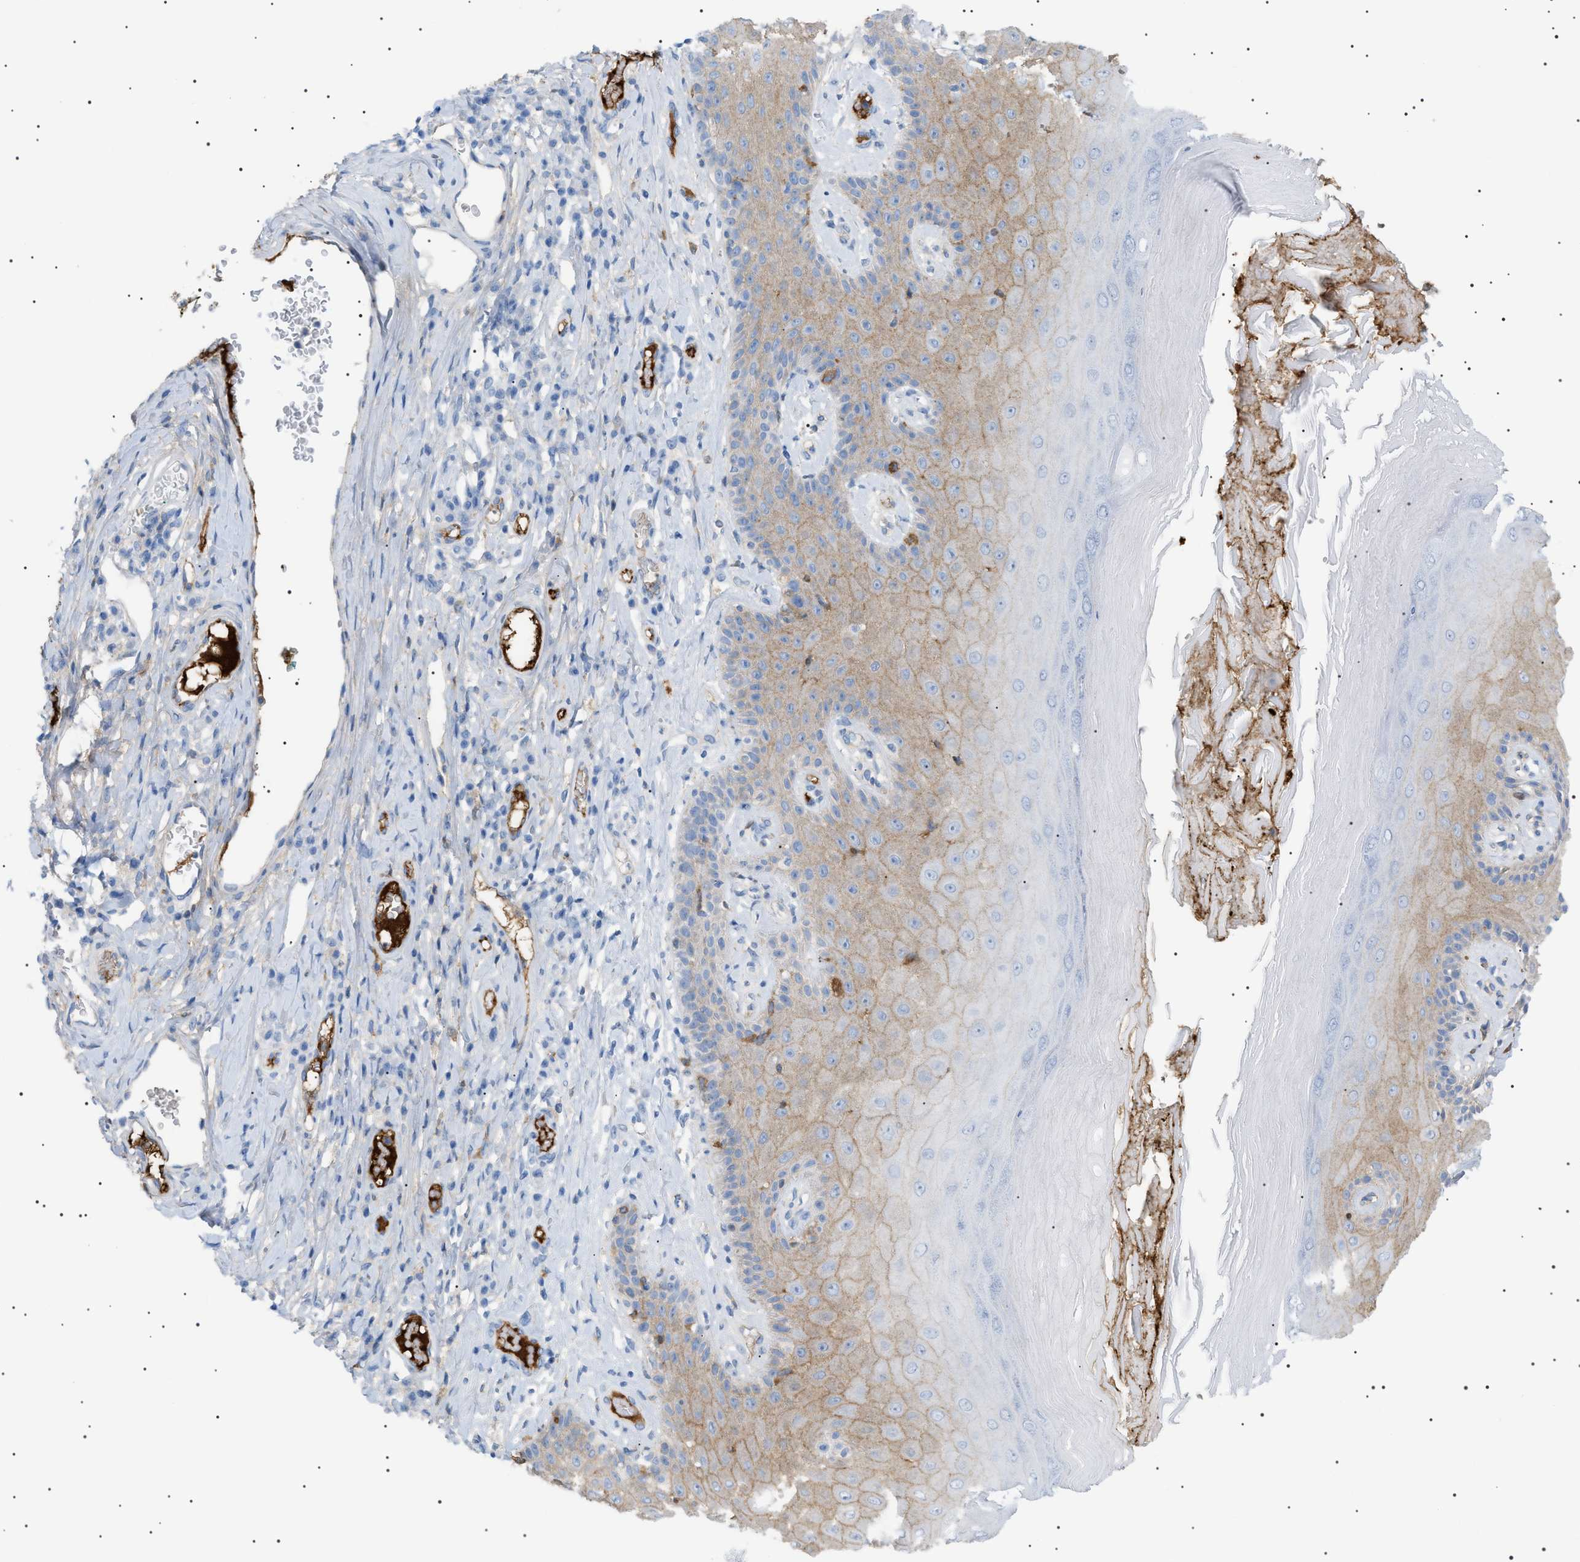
{"staining": {"intensity": "weak", "quantity": ">75%", "location": "cytoplasmic/membranous"}, "tissue": "skin", "cell_type": "Epidermal cells", "image_type": "normal", "snomed": [{"axis": "morphology", "description": "Normal tissue, NOS"}, {"axis": "topography", "description": "Vulva"}], "caption": "Weak cytoplasmic/membranous expression is identified in about >75% of epidermal cells in benign skin.", "gene": "LPA", "patient": {"sex": "female", "age": 73}}